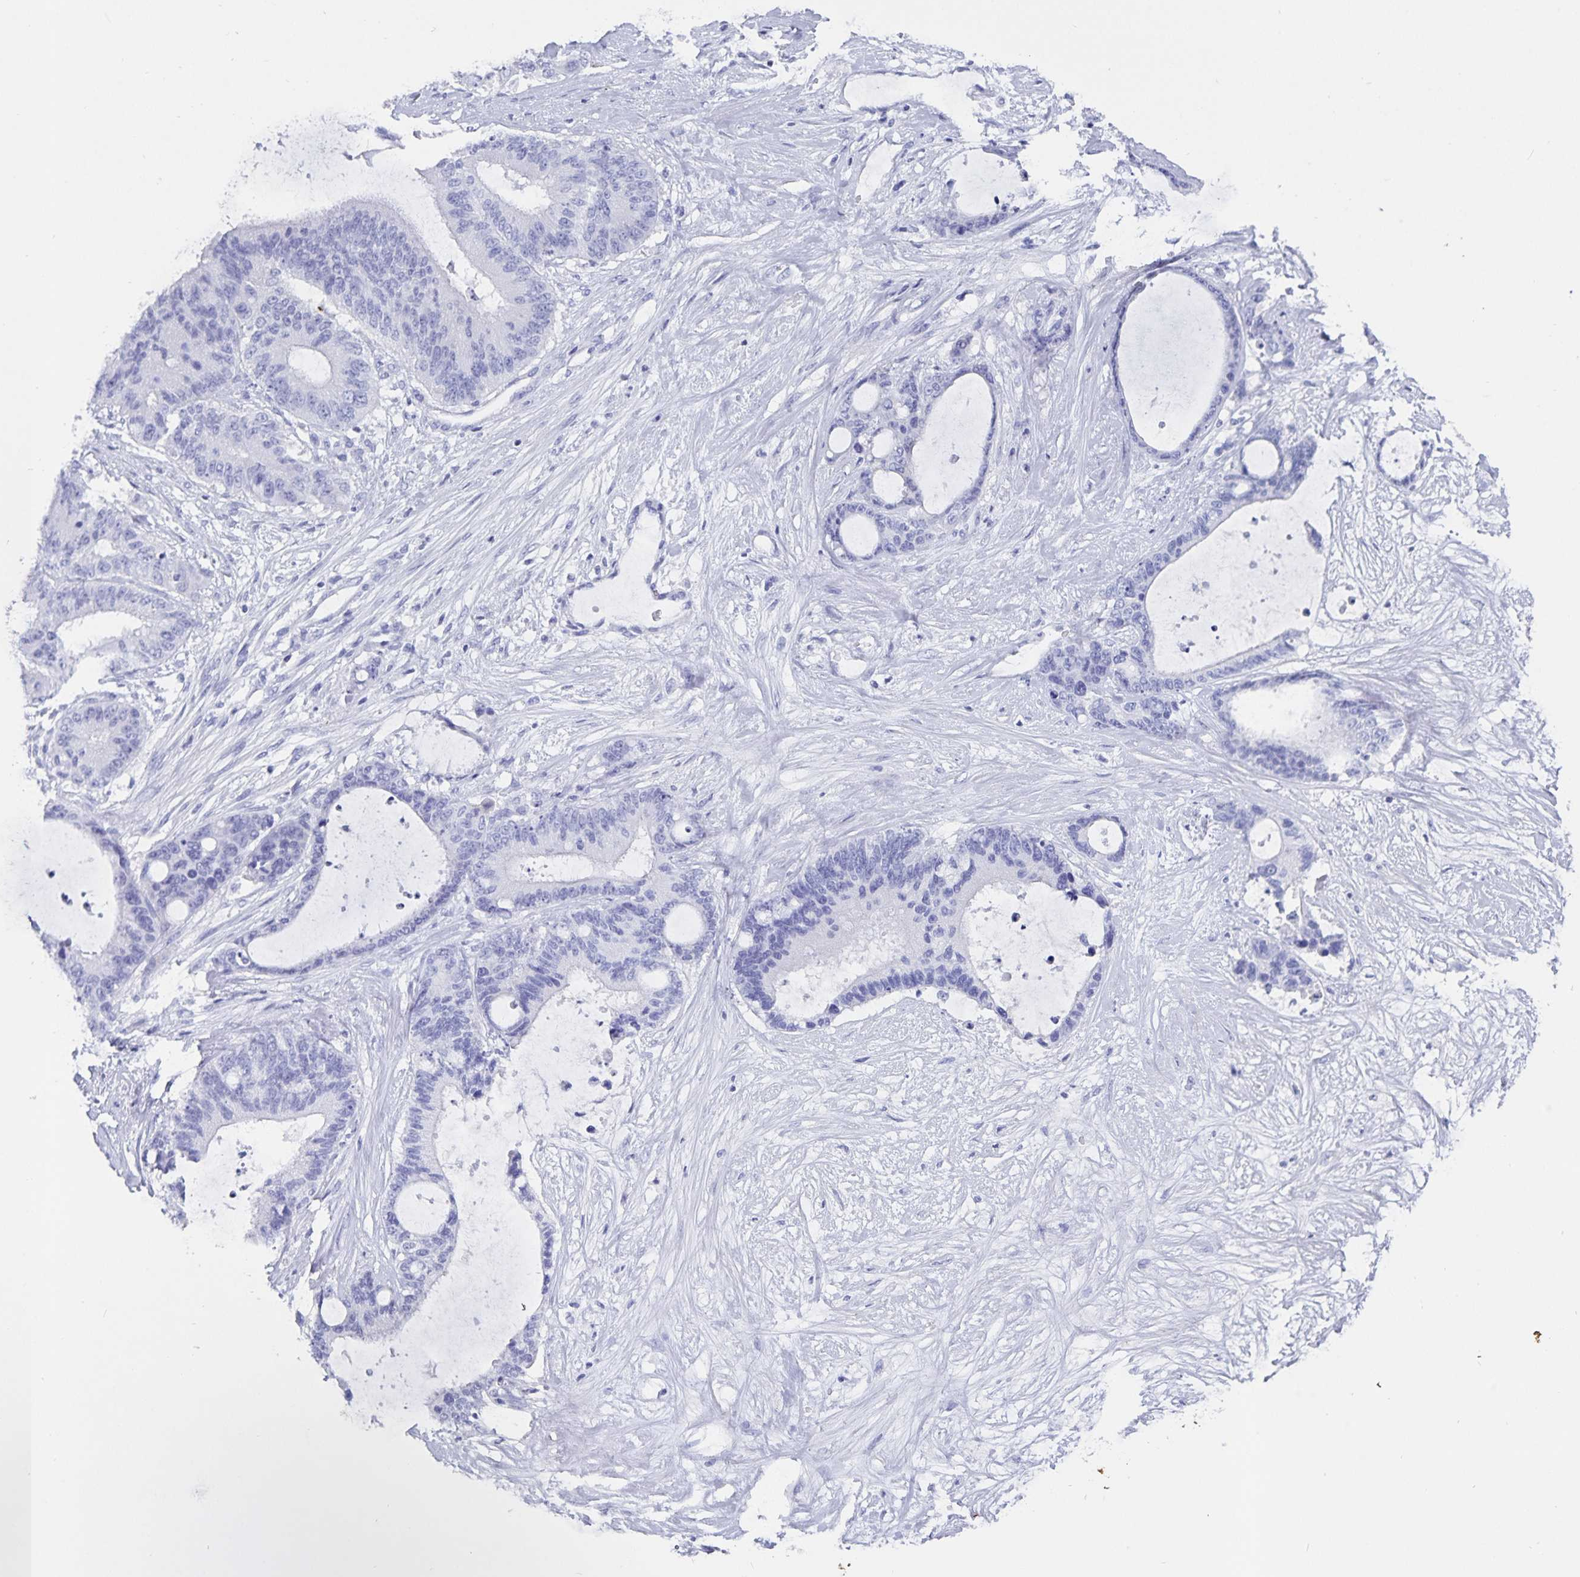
{"staining": {"intensity": "negative", "quantity": "none", "location": "none"}, "tissue": "liver cancer", "cell_type": "Tumor cells", "image_type": "cancer", "snomed": [{"axis": "morphology", "description": "Normal tissue, NOS"}, {"axis": "morphology", "description": "Cholangiocarcinoma"}, {"axis": "topography", "description": "Liver"}, {"axis": "topography", "description": "Peripheral nerve tissue"}], "caption": "Liver cancer was stained to show a protein in brown. There is no significant expression in tumor cells. (Stains: DAB immunohistochemistry (IHC) with hematoxylin counter stain, Microscopy: brightfield microscopy at high magnification).", "gene": "C19orf73", "patient": {"sex": "female", "age": 73}}